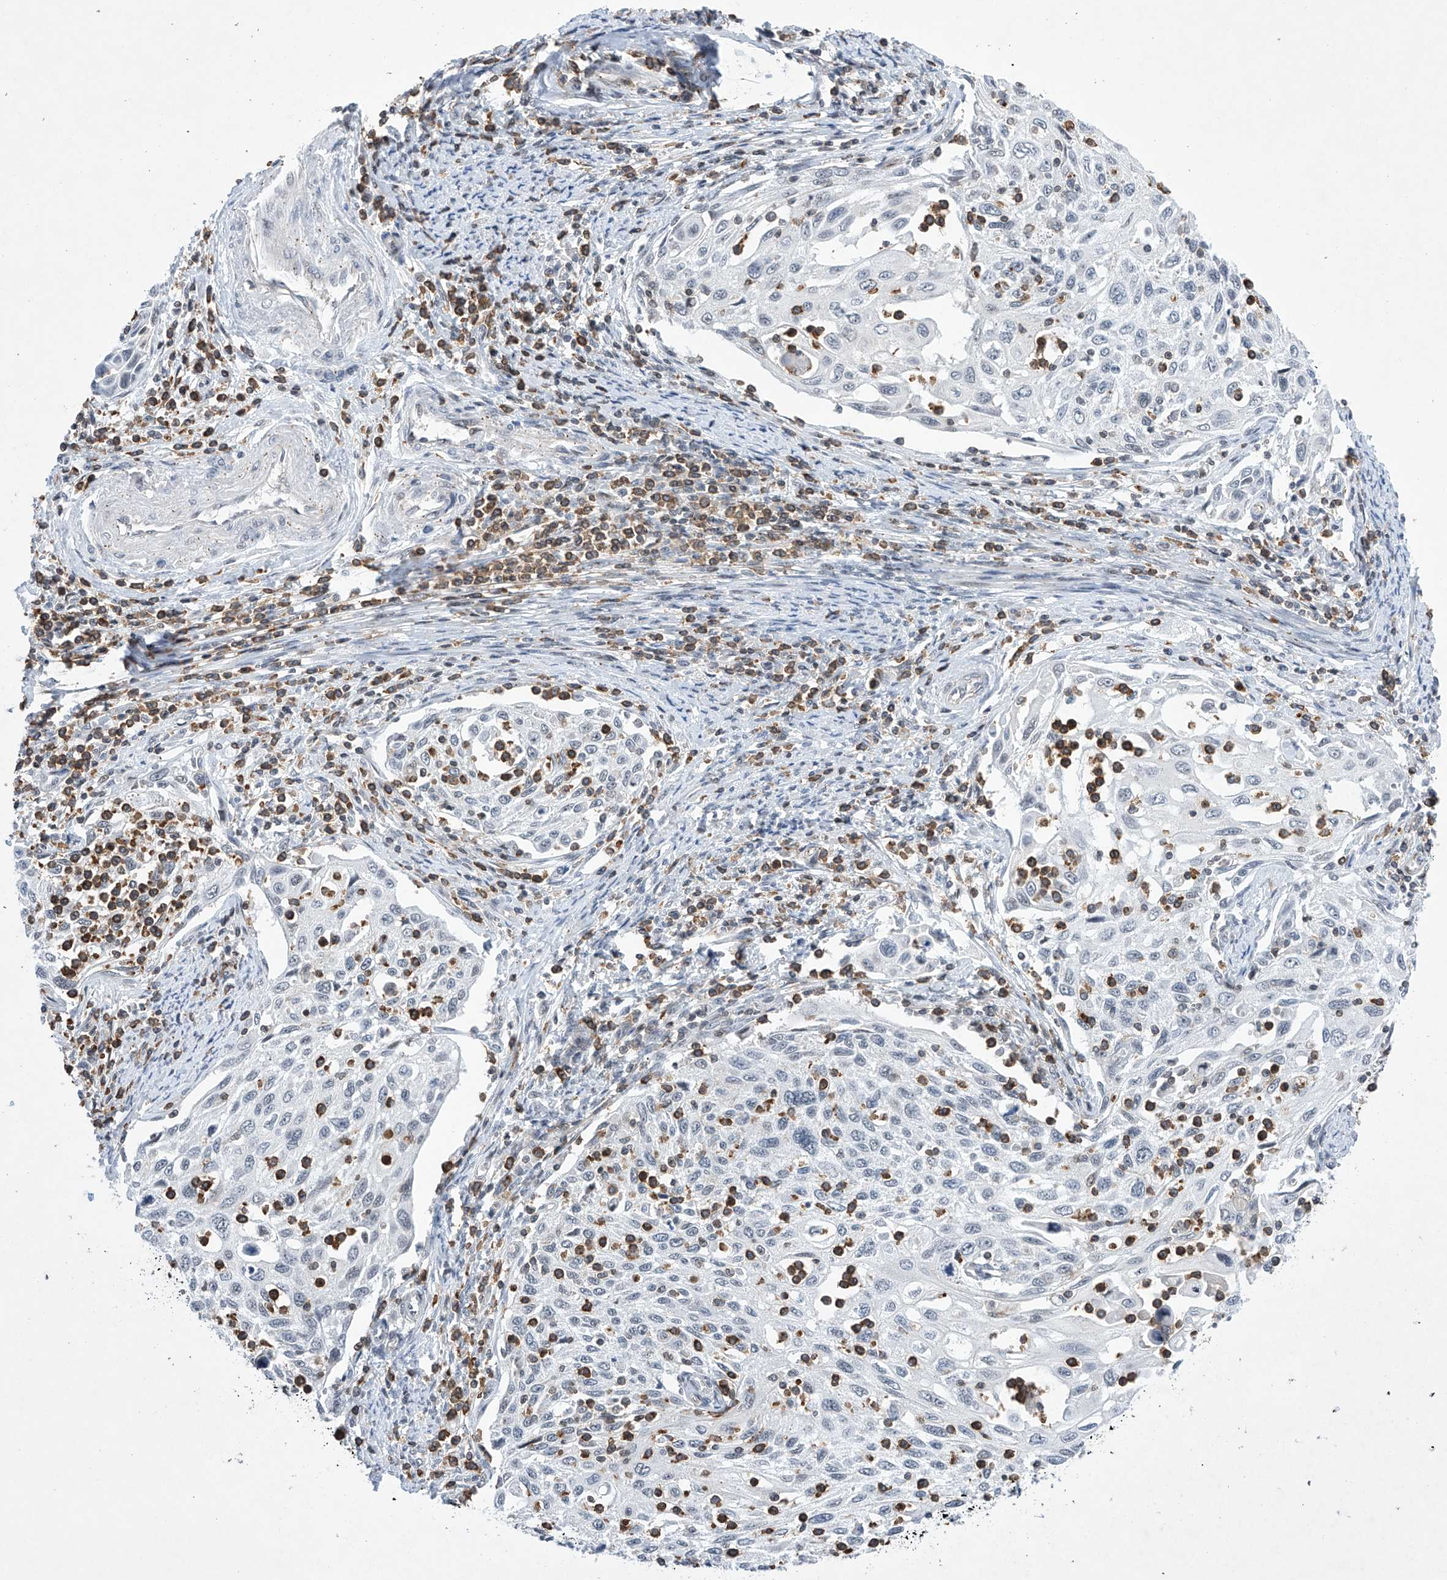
{"staining": {"intensity": "negative", "quantity": "none", "location": "none"}, "tissue": "cervical cancer", "cell_type": "Tumor cells", "image_type": "cancer", "snomed": [{"axis": "morphology", "description": "Squamous cell carcinoma, NOS"}, {"axis": "topography", "description": "Cervix"}], "caption": "Histopathology image shows no significant protein expression in tumor cells of squamous cell carcinoma (cervical).", "gene": "MSL3", "patient": {"sex": "female", "age": 70}}